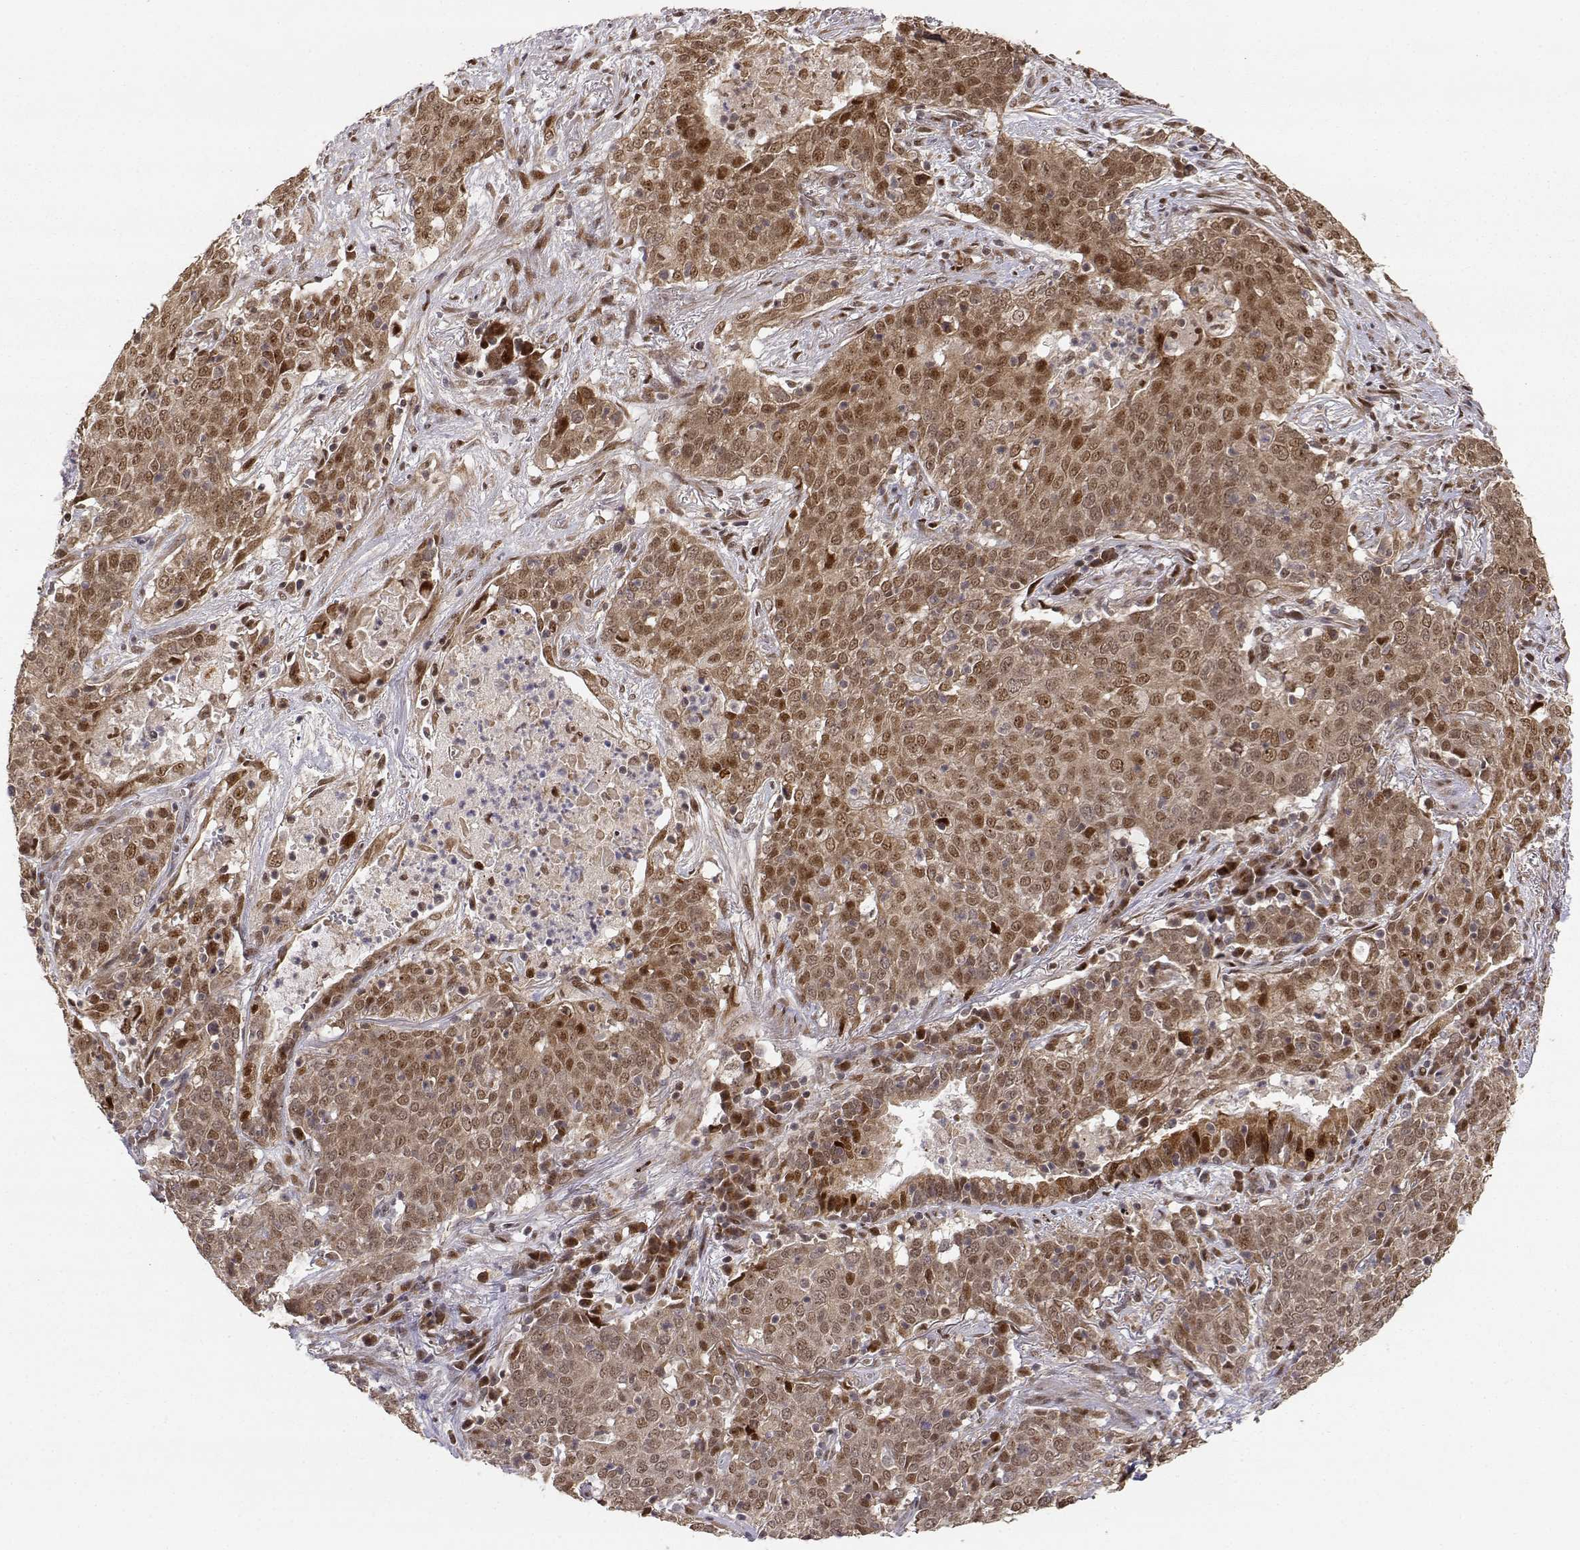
{"staining": {"intensity": "moderate", "quantity": ">75%", "location": "cytoplasmic/membranous,nuclear"}, "tissue": "lung cancer", "cell_type": "Tumor cells", "image_type": "cancer", "snomed": [{"axis": "morphology", "description": "Squamous cell carcinoma, NOS"}, {"axis": "topography", "description": "Lung"}], "caption": "There is medium levels of moderate cytoplasmic/membranous and nuclear expression in tumor cells of lung cancer, as demonstrated by immunohistochemical staining (brown color).", "gene": "BRCA1", "patient": {"sex": "male", "age": 82}}